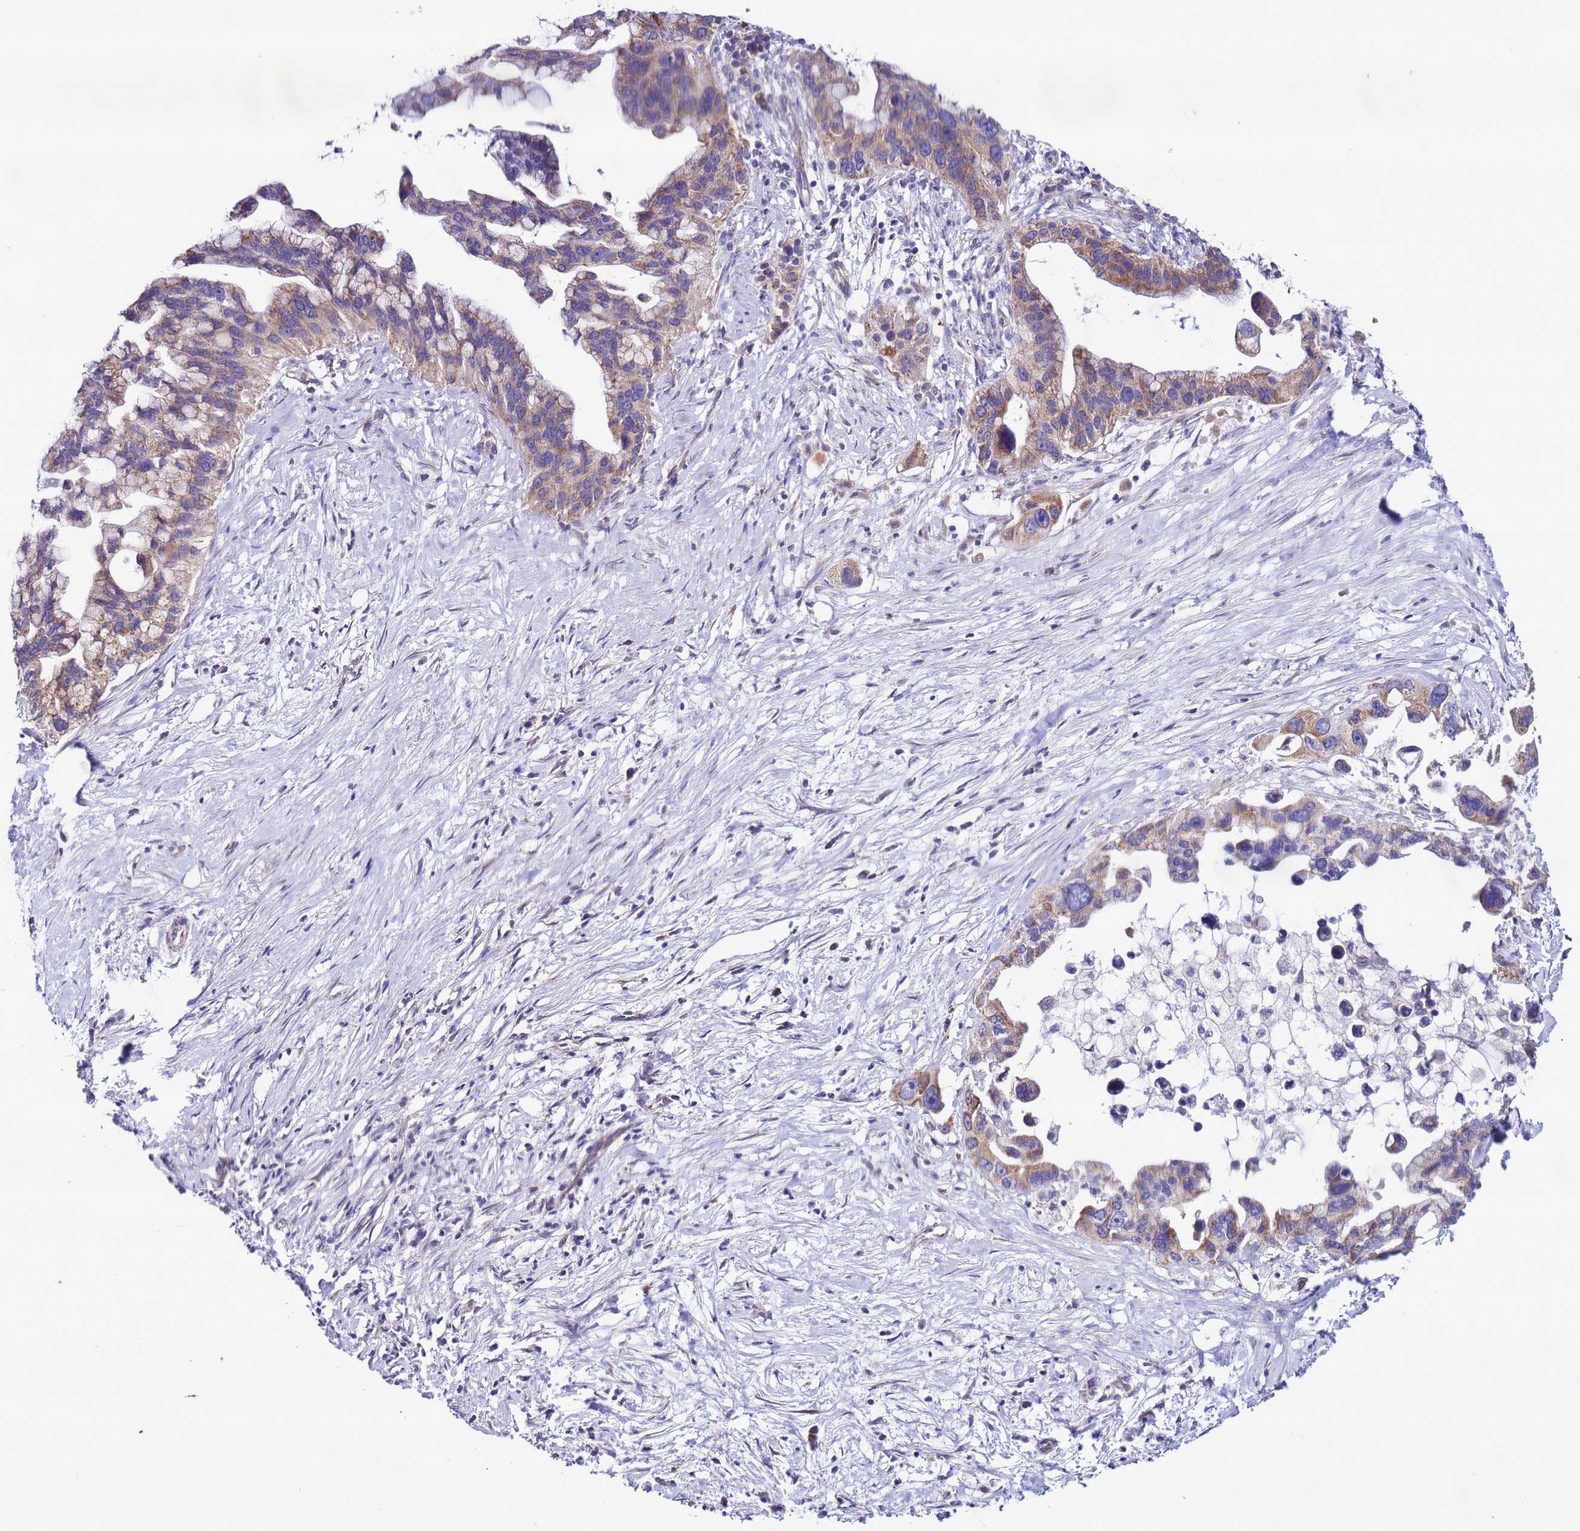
{"staining": {"intensity": "moderate", "quantity": ">75%", "location": "cytoplasmic/membranous"}, "tissue": "pancreatic cancer", "cell_type": "Tumor cells", "image_type": "cancer", "snomed": [{"axis": "morphology", "description": "Adenocarcinoma, NOS"}, {"axis": "topography", "description": "Pancreas"}], "caption": "An image of pancreatic adenocarcinoma stained for a protein exhibits moderate cytoplasmic/membranous brown staining in tumor cells. (DAB (3,3'-diaminobenzidine) IHC, brown staining for protein, blue staining for nuclei).", "gene": "AHI1", "patient": {"sex": "female", "age": 83}}